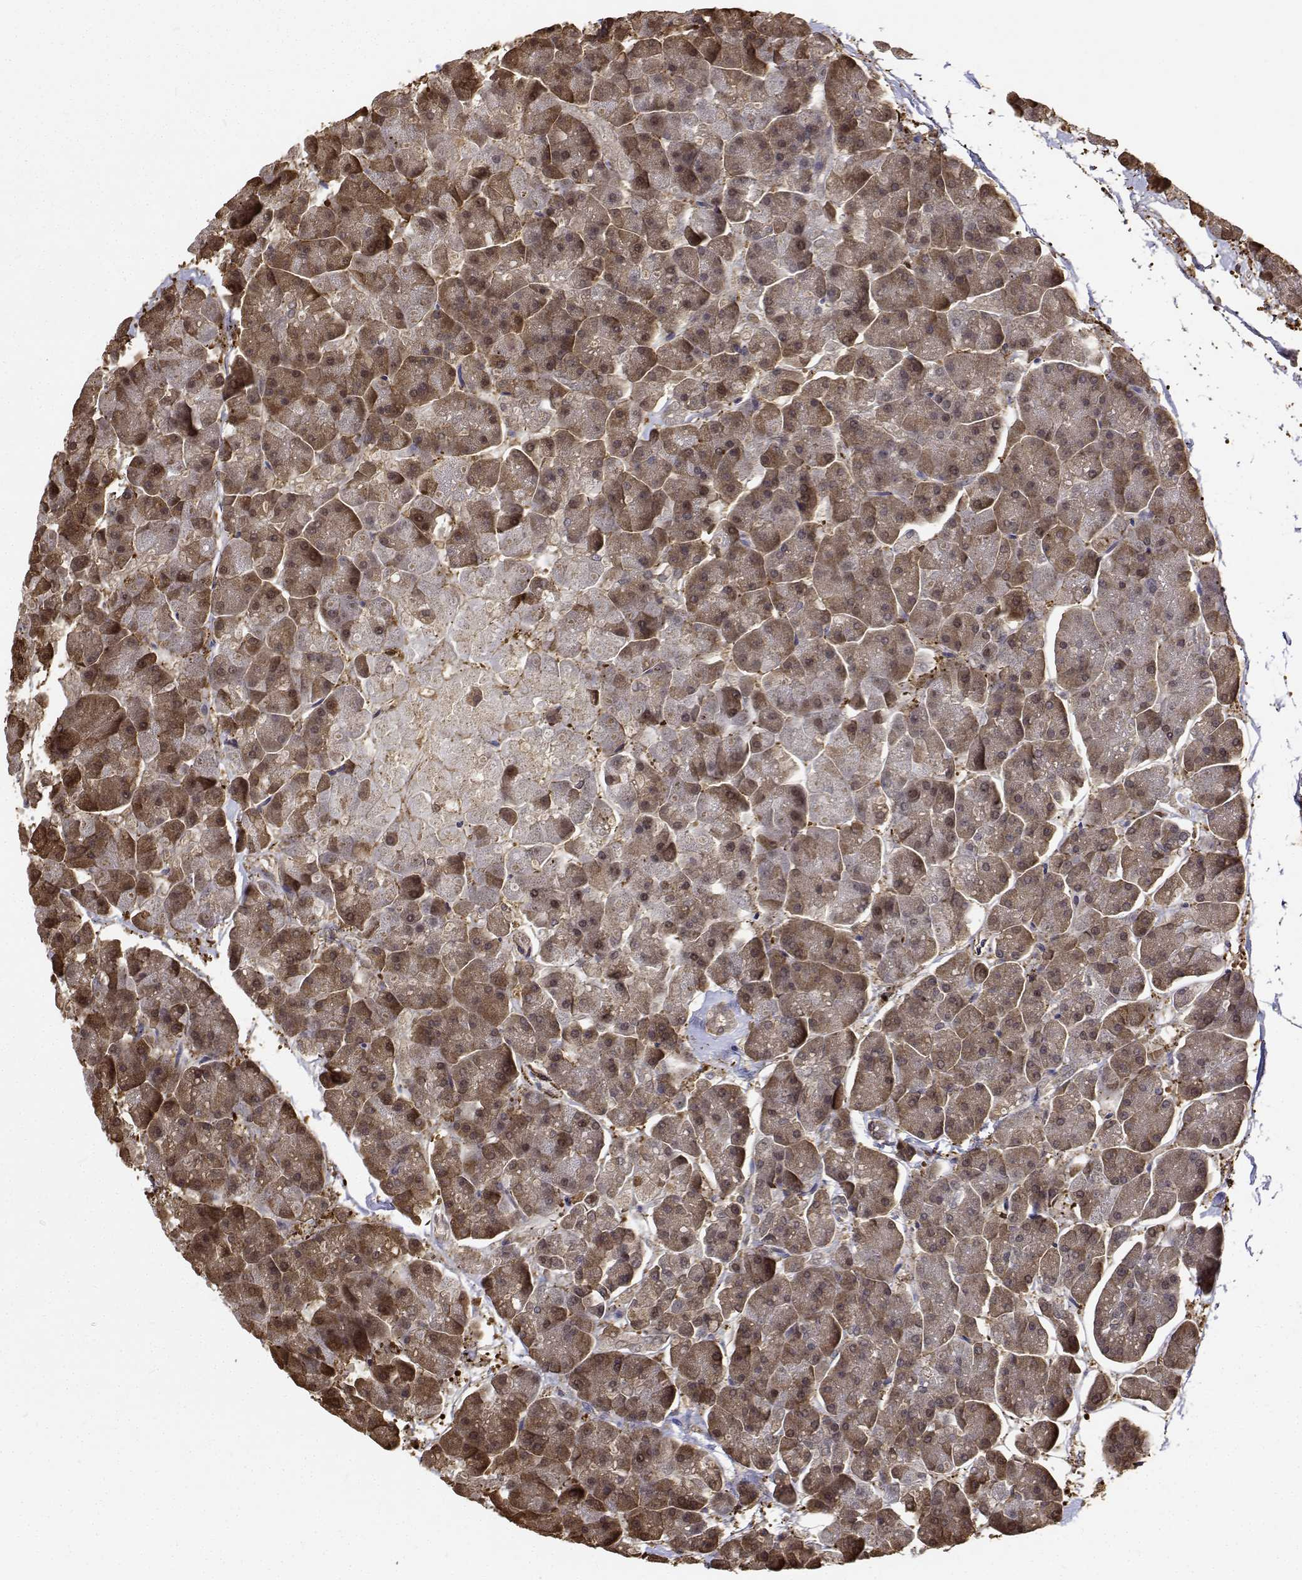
{"staining": {"intensity": "strong", "quantity": ">75%", "location": "cytoplasmic/membranous"}, "tissue": "pancreas", "cell_type": "Exocrine glandular cells", "image_type": "normal", "snomed": [{"axis": "morphology", "description": "Normal tissue, NOS"}, {"axis": "topography", "description": "Pancreas"}, {"axis": "topography", "description": "Peripheral nerve tissue"}], "caption": "Pancreas stained with IHC reveals strong cytoplasmic/membranous staining in approximately >75% of exocrine glandular cells.", "gene": "PCID2", "patient": {"sex": "male", "age": 54}}